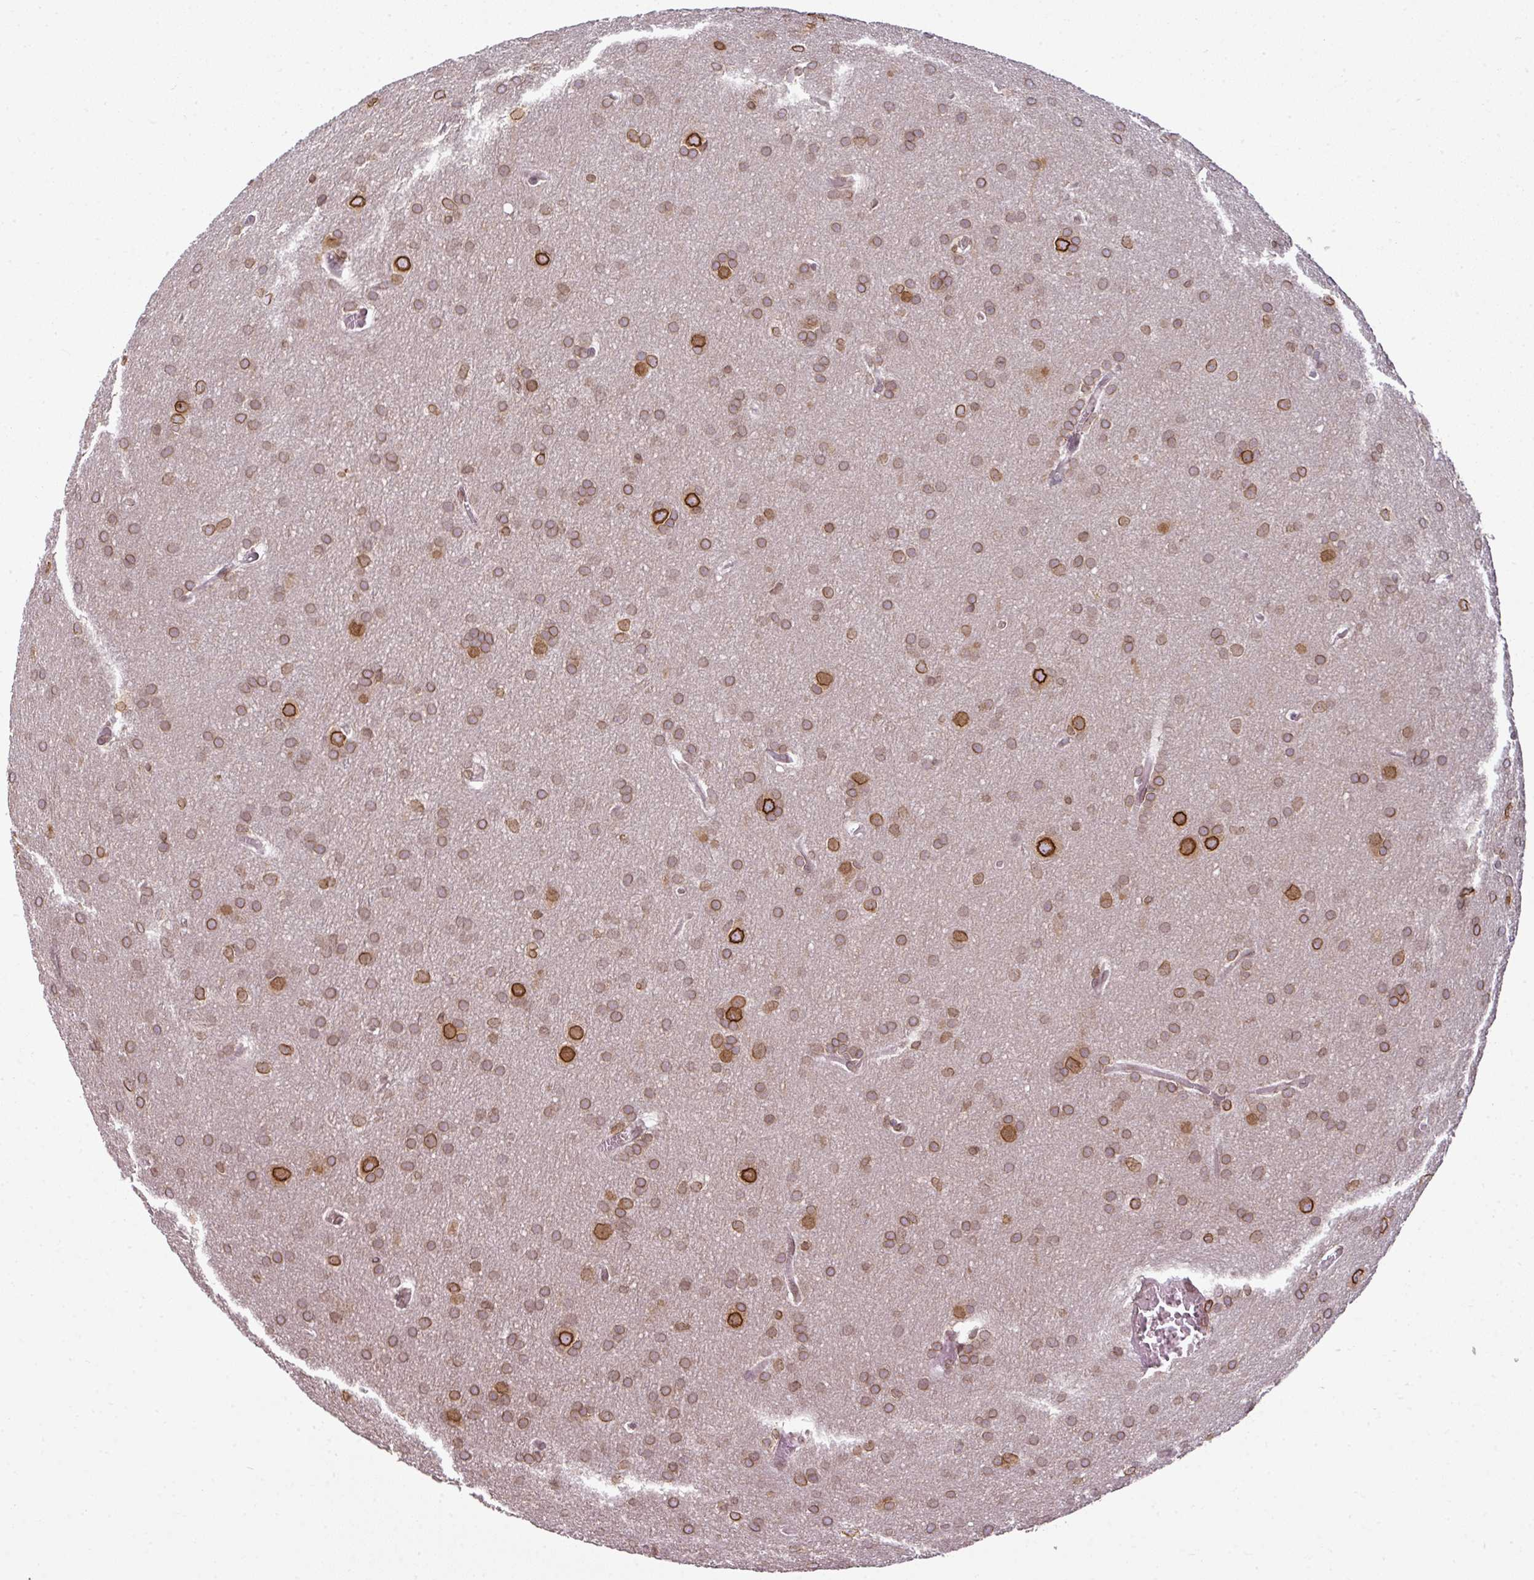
{"staining": {"intensity": "moderate", "quantity": ">75%", "location": "cytoplasmic/membranous,nuclear"}, "tissue": "glioma", "cell_type": "Tumor cells", "image_type": "cancer", "snomed": [{"axis": "morphology", "description": "Glioma, malignant, Low grade"}, {"axis": "topography", "description": "Brain"}], "caption": "Low-grade glioma (malignant) was stained to show a protein in brown. There is medium levels of moderate cytoplasmic/membranous and nuclear expression in about >75% of tumor cells.", "gene": "RANGAP1", "patient": {"sex": "female", "age": 32}}